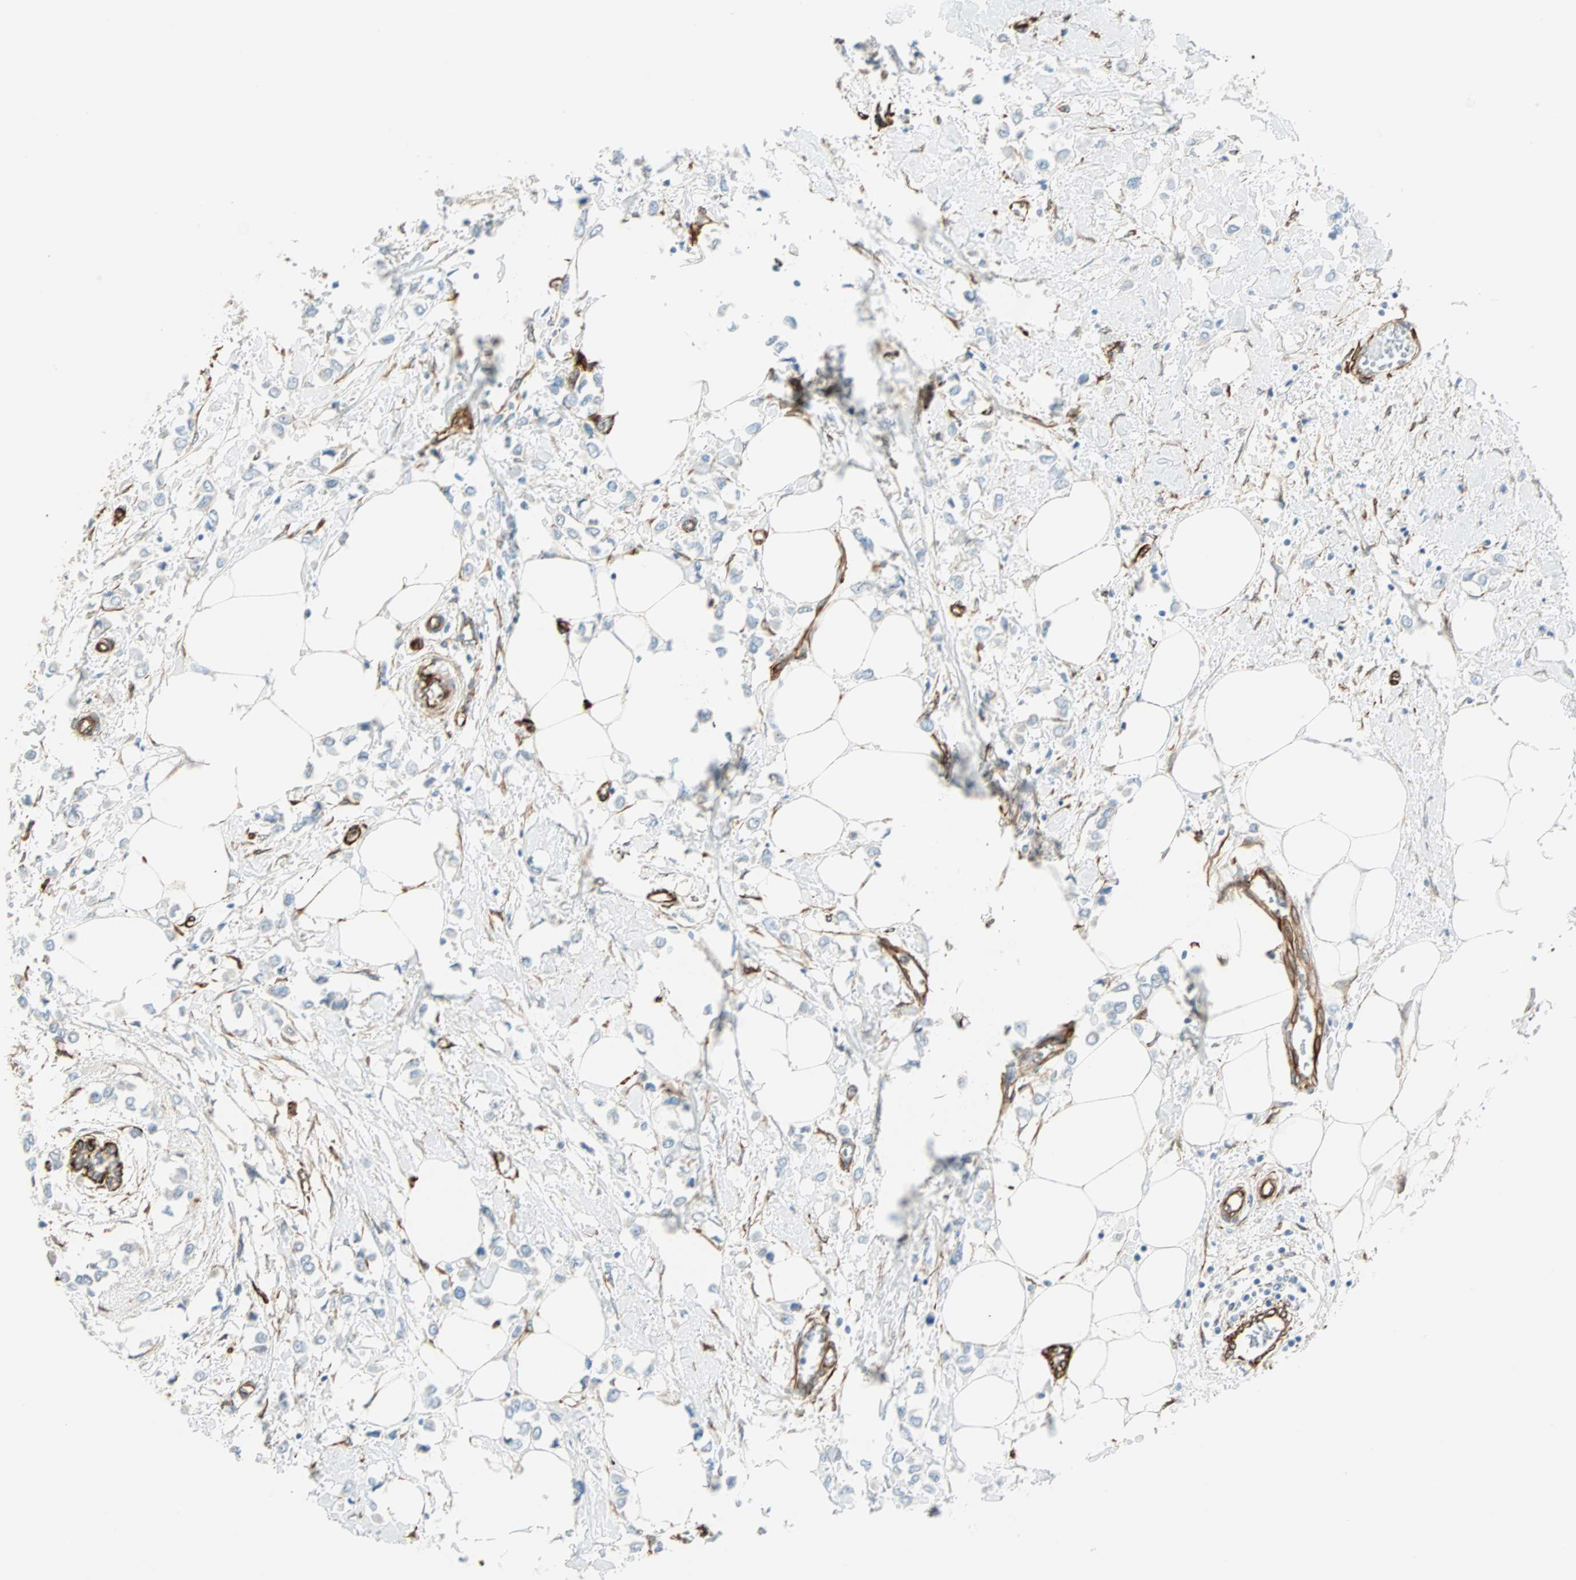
{"staining": {"intensity": "negative", "quantity": "none", "location": "none"}, "tissue": "breast cancer", "cell_type": "Tumor cells", "image_type": "cancer", "snomed": [{"axis": "morphology", "description": "Lobular carcinoma"}, {"axis": "topography", "description": "Breast"}], "caption": "This is an immunohistochemistry (IHC) histopathology image of lobular carcinoma (breast). There is no staining in tumor cells.", "gene": "NES", "patient": {"sex": "female", "age": 51}}